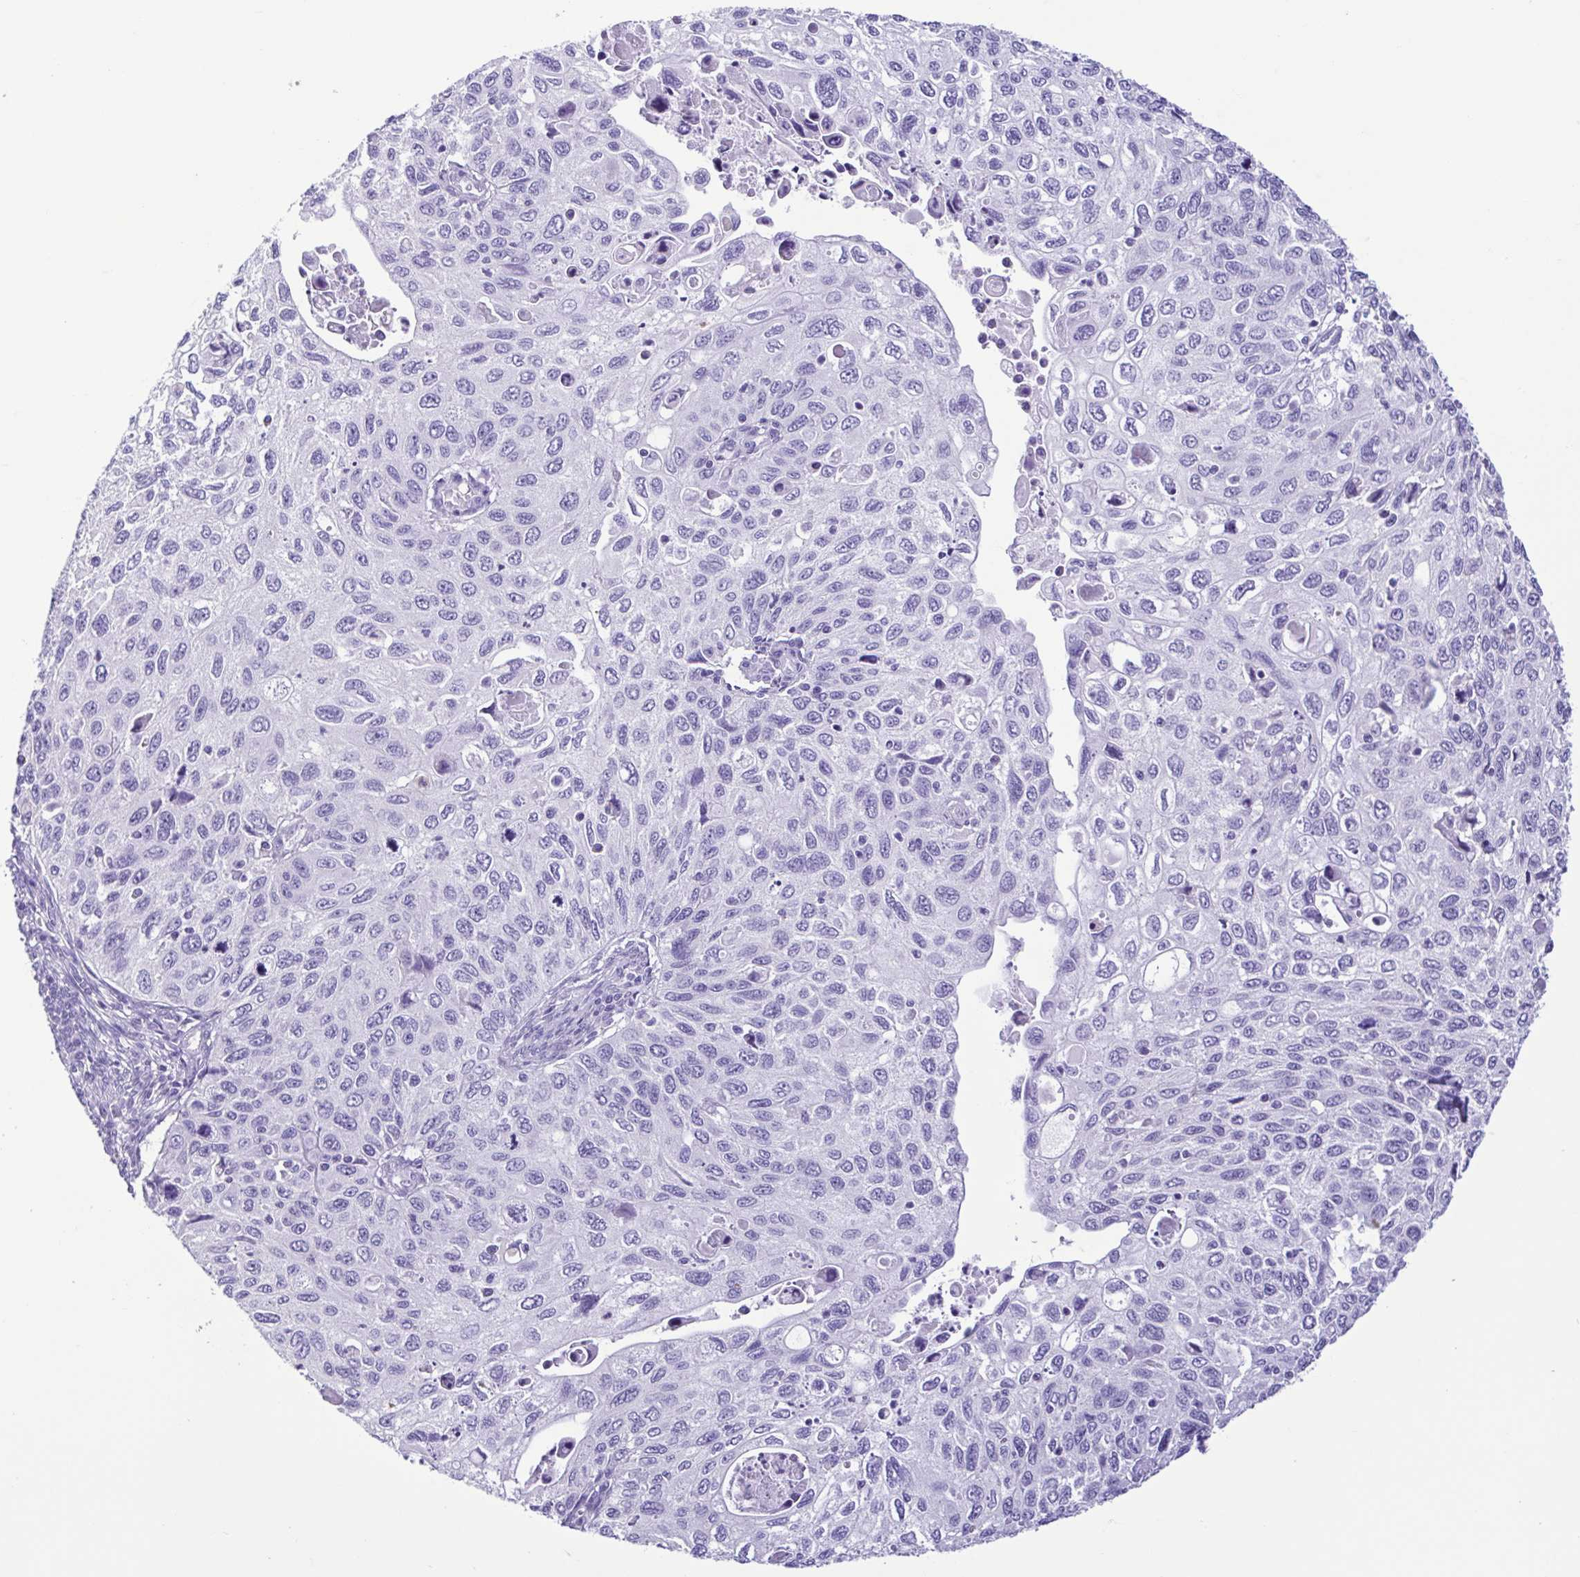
{"staining": {"intensity": "negative", "quantity": "none", "location": "none"}, "tissue": "cervical cancer", "cell_type": "Tumor cells", "image_type": "cancer", "snomed": [{"axis": "morphology", "description": "Squamous cell carcinoma, NOS"}, {"axis": "topography", "description": "Cervix"}], "caption": "This micrograph is of squamous cell carcinoma (cervical) stained with immunohistochemistry to label a protein in brown with the nuclei are counter-stained blue. There is no positivity in tumor cells.", "gene": "CBY2", "patient": {"sex": "female", "age": 70}}